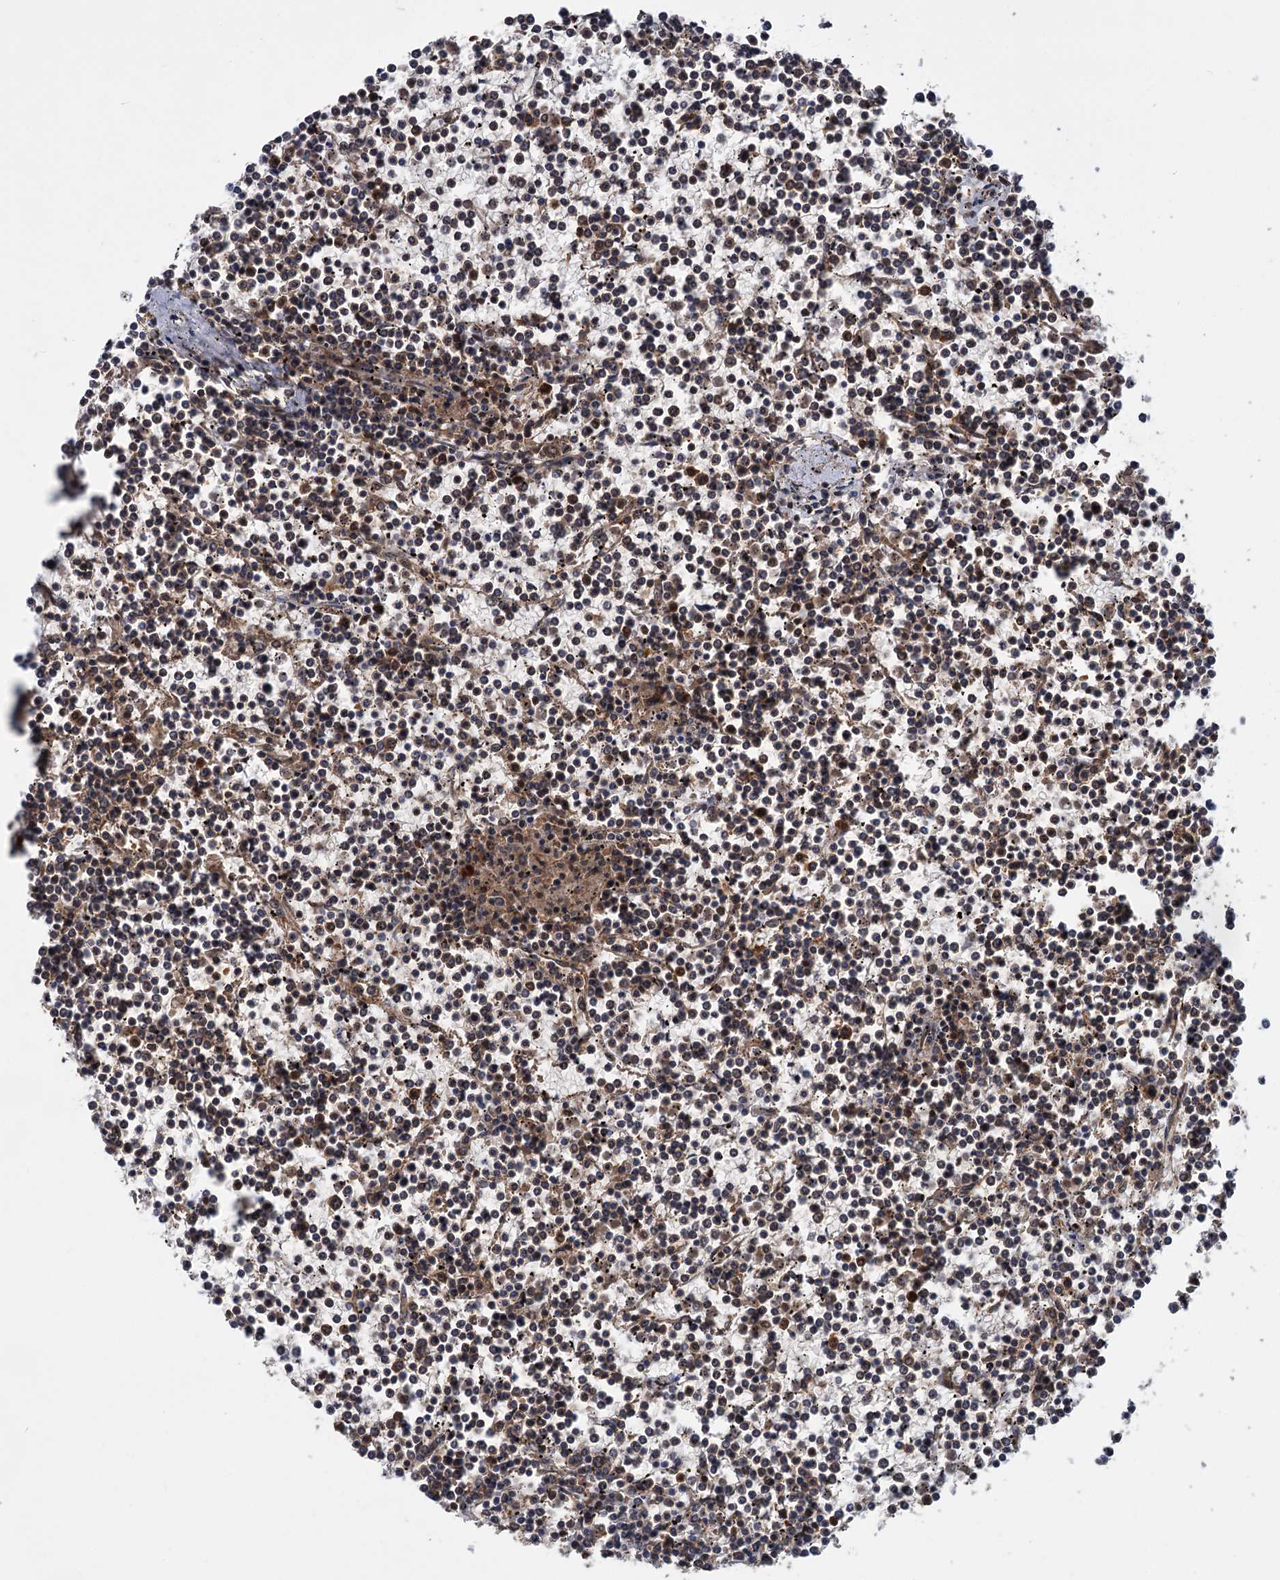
{"staining": {"intensity": "weak", "quantity": "25%-75%", "location": "cytoplasmic/membranous"}, "tissue": "lymphoma", "cell_type": "Tumor cells", "image_type": "cancer", "snomed": [{"axis": "morphology", "description": "Malignant lymphoma, non-Hodgkin's type, Low grade"}, {"axis": "topography", "description": "Spleen"}], "caption": "Immunohistochemical staining of human lymphoma reveals low levels of weak cytoplasmic/membranous protein expression in about 25%-75% of tumor cells.", "gene": "KANSL2", "patient": {"sex": "female", "age": 19}}